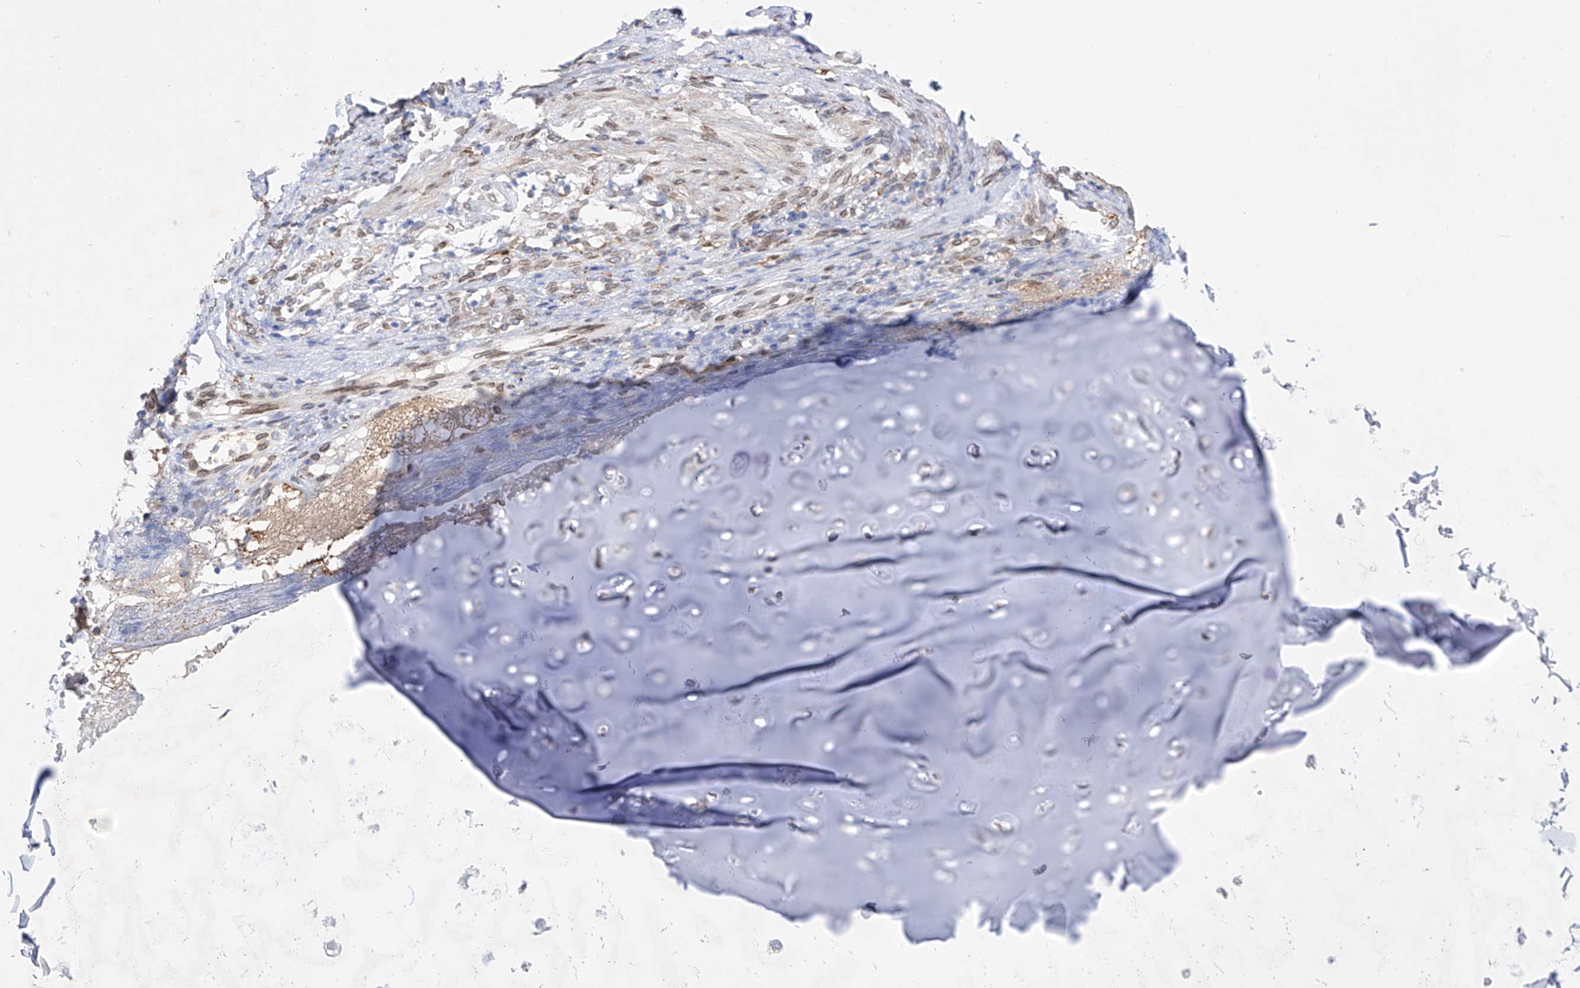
{"staining": {"intensity": "negative", "quantity": "none", "location": "none"}, "tissue": "adipose tissue", "cell_type": "Adipocytes", "image_type": "normal", "snomed": [{"axis": "morphology", "description": "Normal tissue, NOS"}, {"axis": "morphology", "description": "Basal cell carcinoma"}, {"axis": "topography", "description": "Cartilage tissue"}, {"axis": "topography", "description": "Nasopharynx"}, {"axis": "topography", "description": "Oral tissue"}], "caption": "DAB immunohistochemical staining of unremarkable human adipose tissue demonstrates no significant staining in adipocytes. The staining was performed using DAB (3,3'-diaminobenzidine) to visualize the protein expression in brown, while the nuclei were stained in blue with hematoxylin (Magnification: 20x).", "gene": "LCLAT1", "patient": {"sex": "female", "age": 77}}